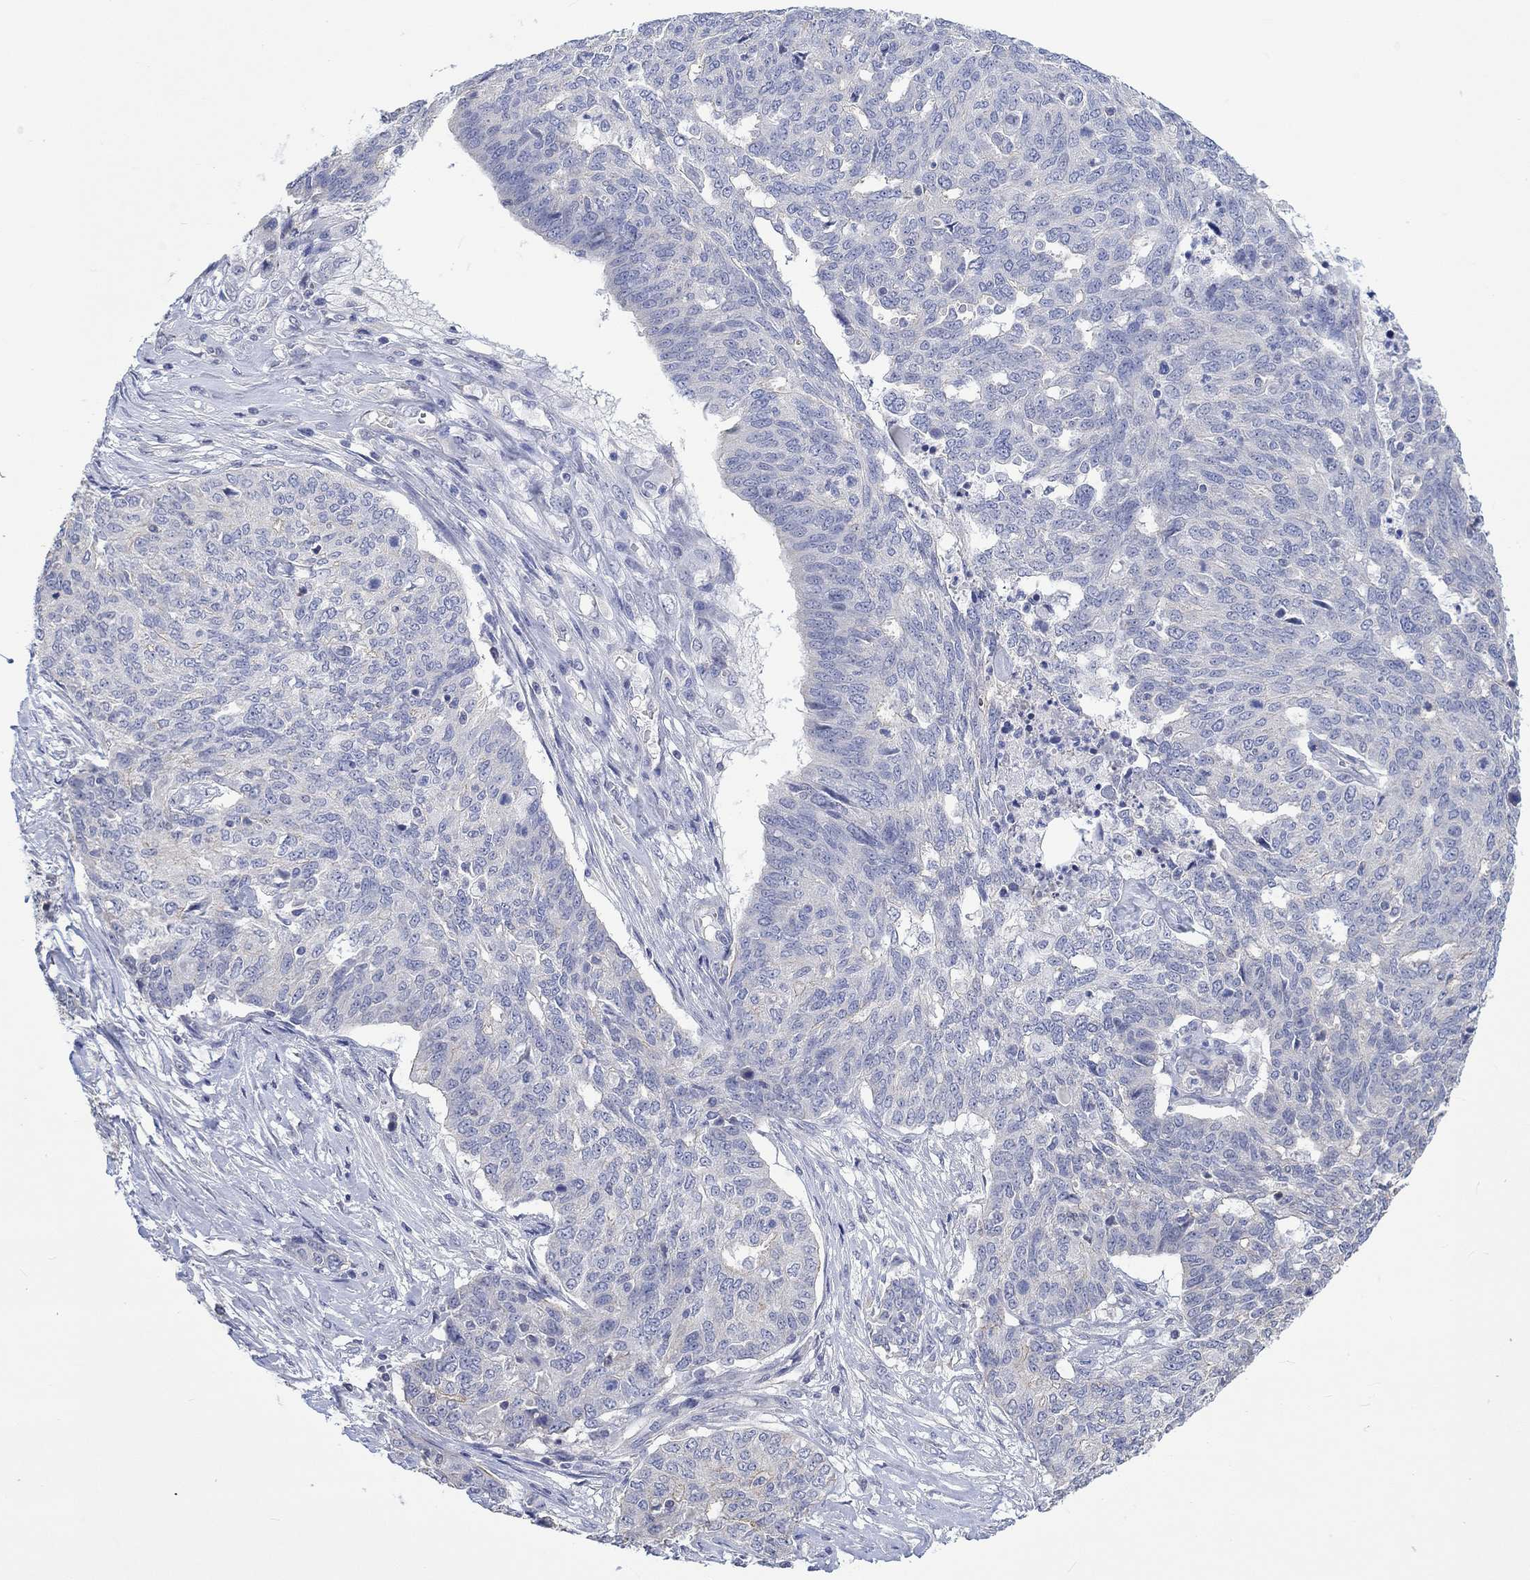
{"staining": {"intensity": "weak", "quantity": "<25%", "location": "cytoplasmic/membranous"}, "tissue": "ovarian cancer", "cell_type": "Tumor cells", "image_type": "cancer", "snomed": [{"axis": "morphology", "description": "Cystadenocarcinoma, serous, NOS"}, {"axis": "topography", "description": "Ovary"}], "caption": "Ovarian serous cystadenocarcinoma was stained to show a protein in brown. There is no significant expression in tumor cells.", "gene": "AGRP", "patient": {"sex": "female", "age": 67}}